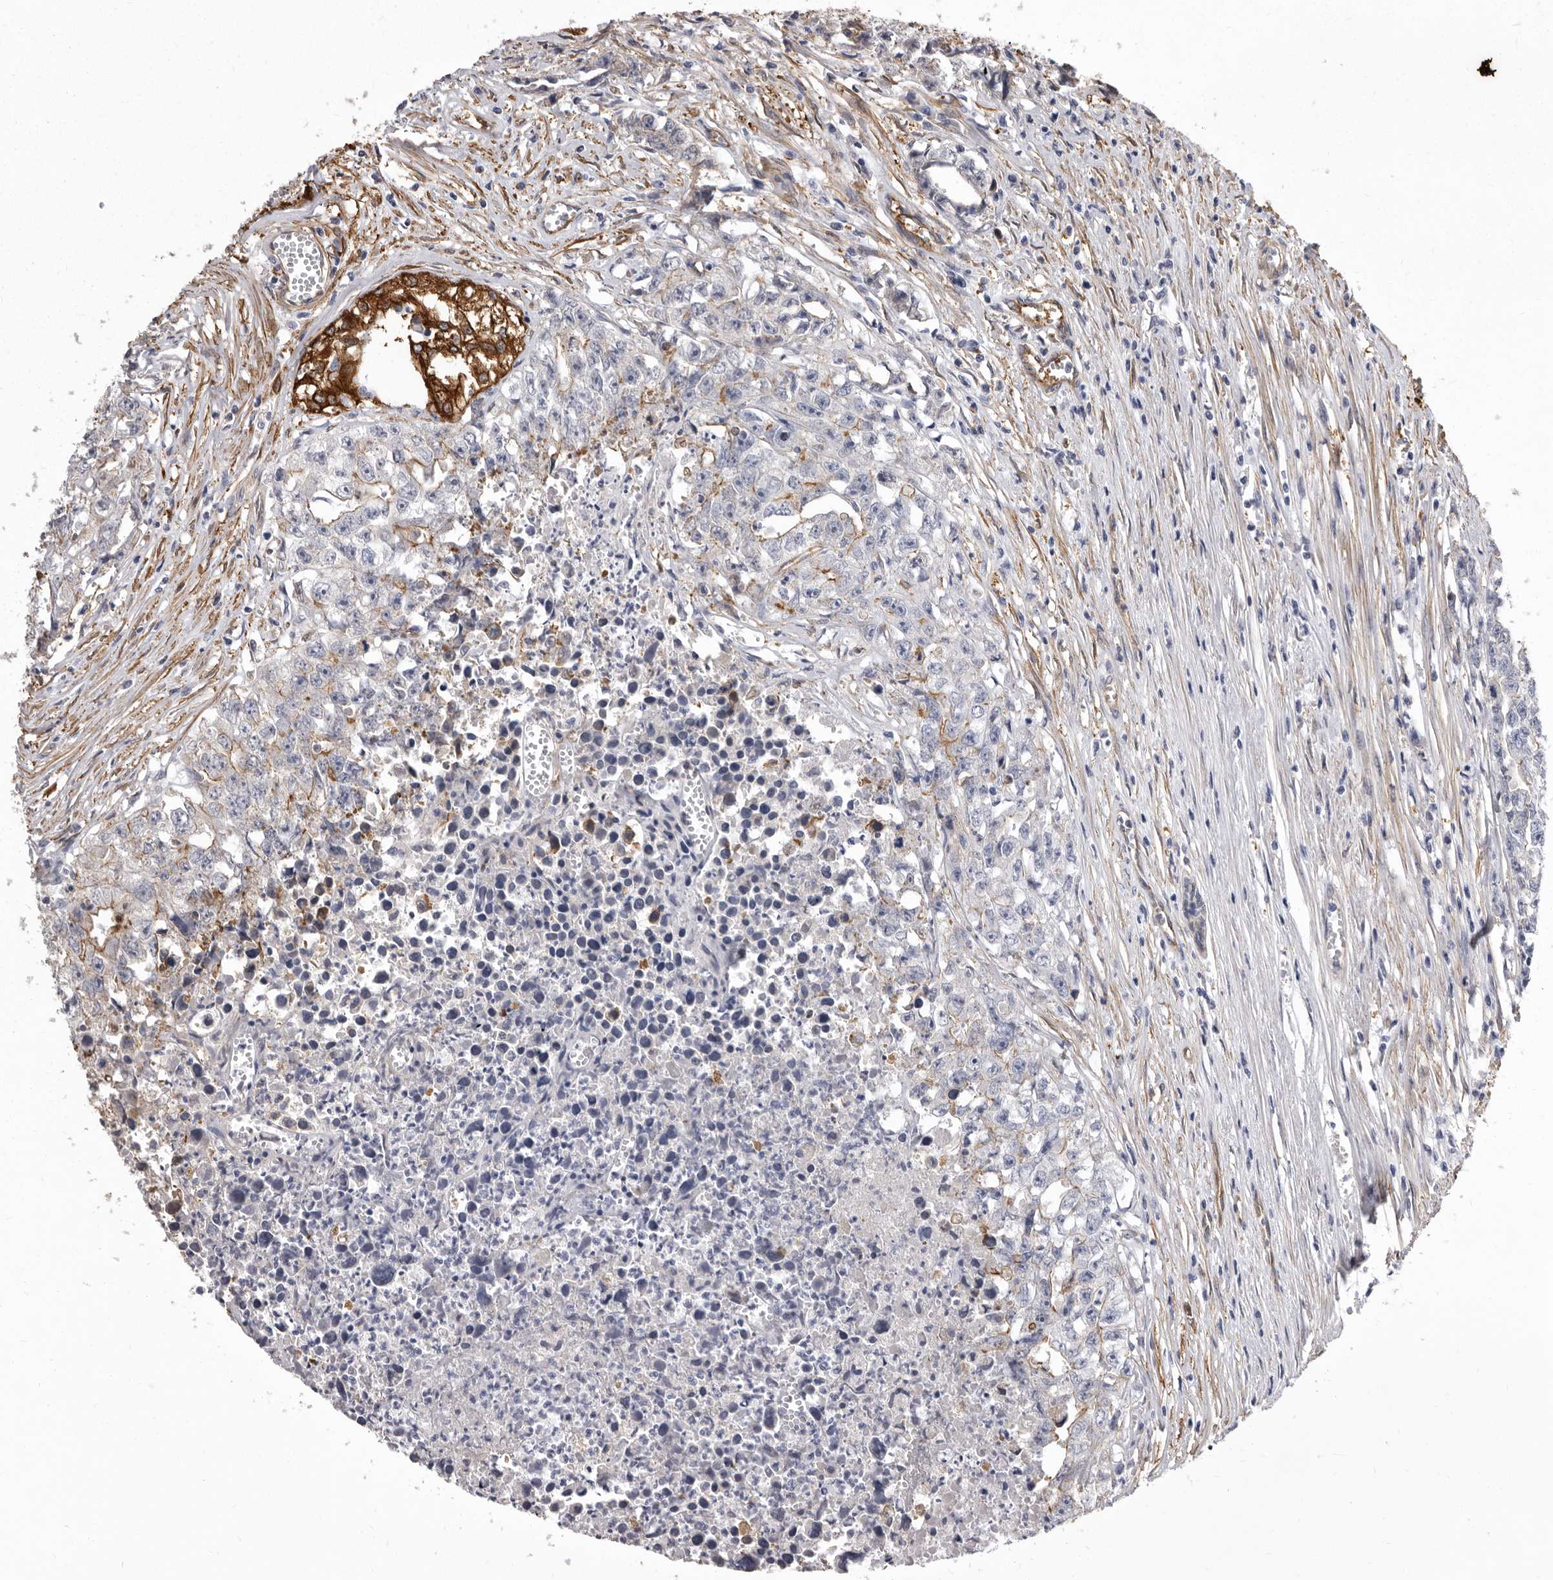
{"staining": {"intensity": "moderate", "quantity": "<25%", "location": "cytoplasmic/membranous"}, "tissue": "testis cancer", "cell_type": "Tumor cells", "image_type": "cancer", "snomed": [{"axis": "morphology", "description": "Seminoma, NOS"}, {"axis": "morphology", "description": "Carcinoma, Embryonal, NOS"}, {"axis": "topography", "description": "Testis"}], "caption": "Protein staining of testis cancer tissue displays moderate cytoplasmic/membranous staining in approximately <25% of tumor cells.", "gene": "ENAH", "patient": {"sex": "male", "age": 43}}